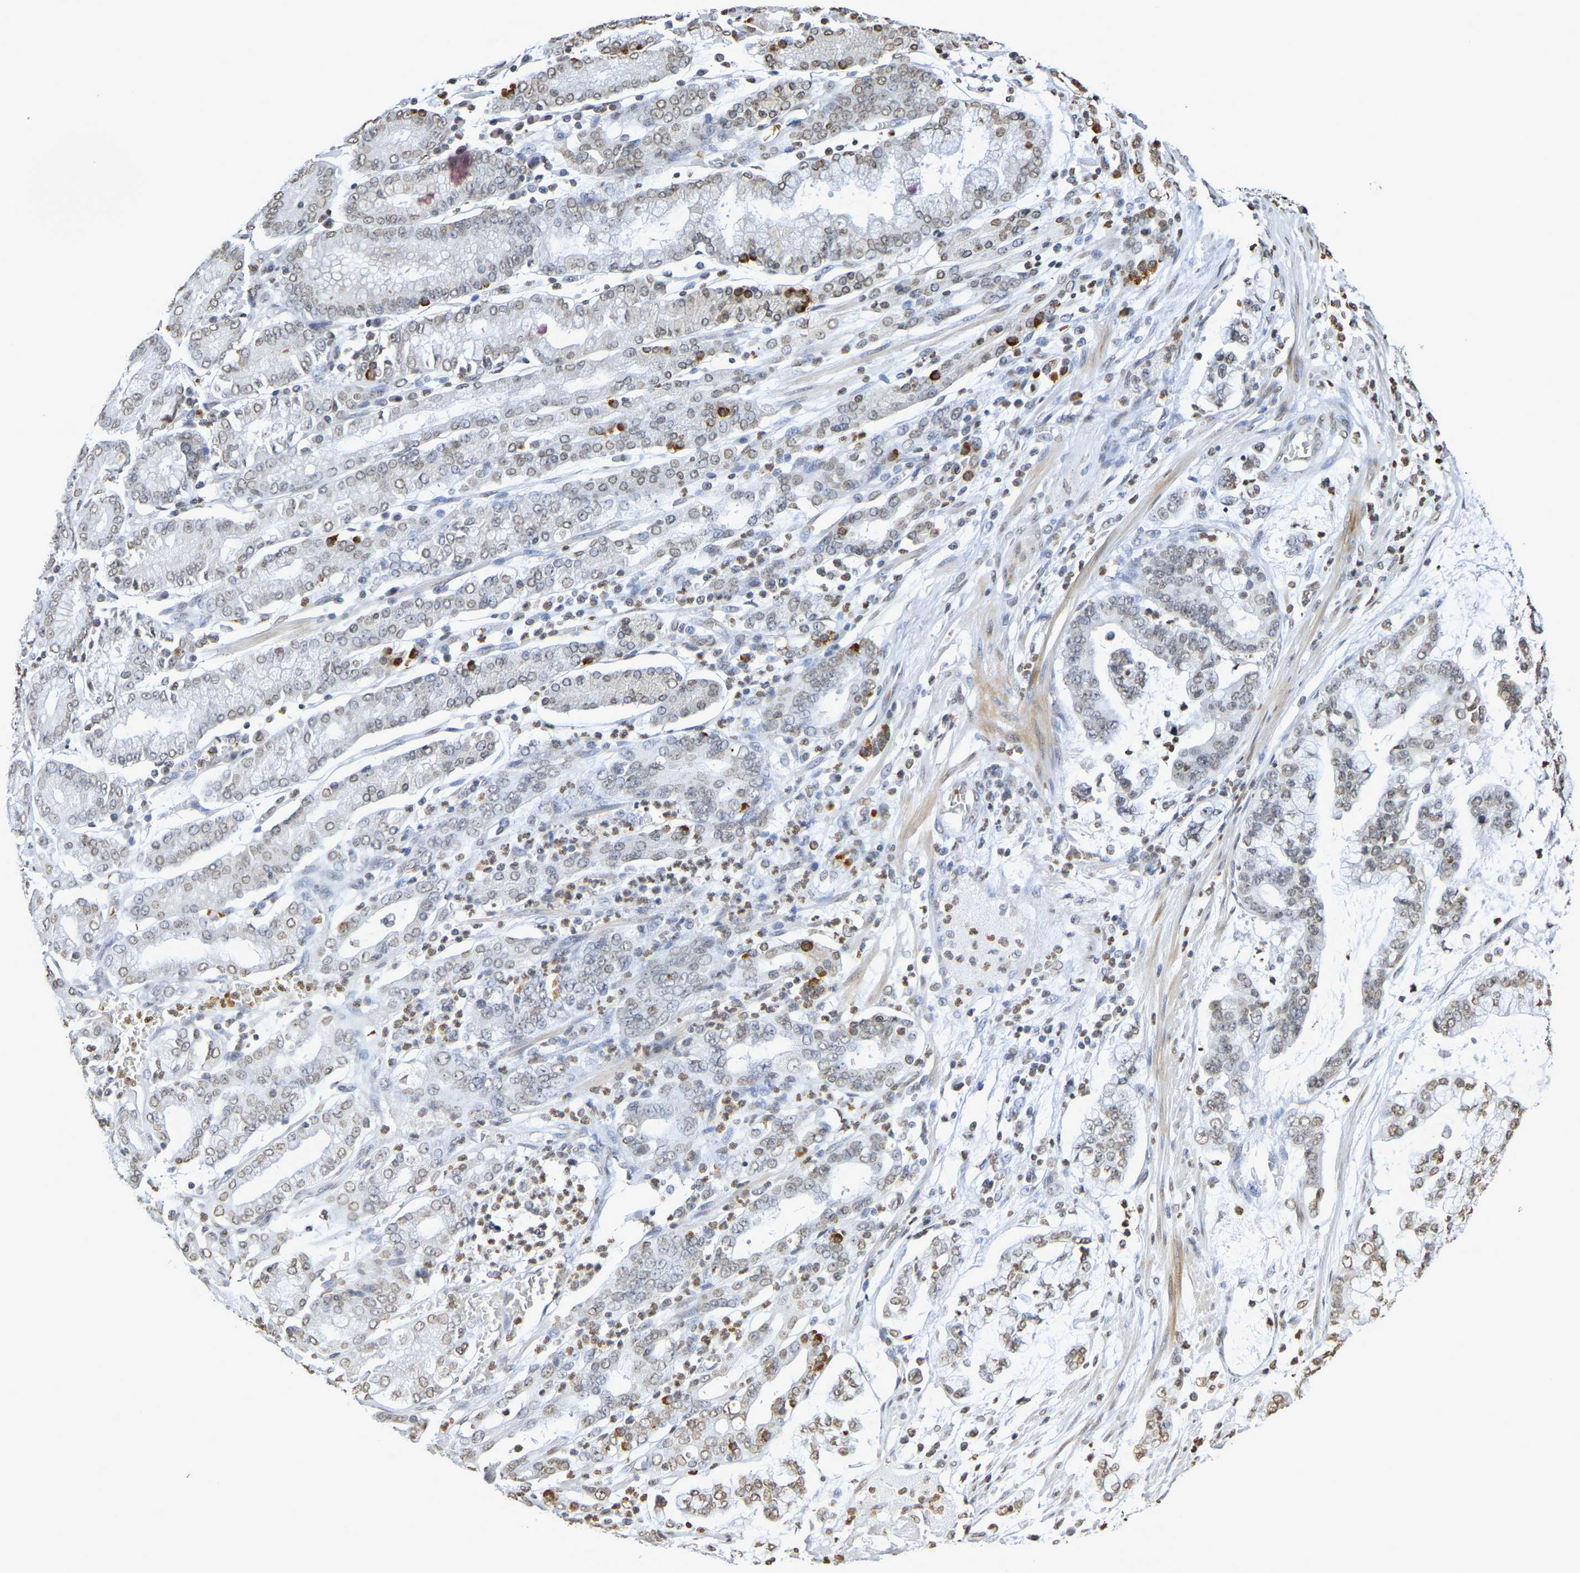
{"staining": {"intensity": "weak", "quantity": "<25%", "location": "nuclear"}, "tissue": "stomach cancer", "cell_type": "Tumor cells", "image_type": "cancer", "snomed": [{"axis": "morphology", "description": "Normal tissue, NOS"}, {"axis": "morphology", "description": "Adenocarcinoma, NOS"}, {"axis": "topography", "description": "Stomach, upper"}, {"axis": "topography", "description": "Stomach"}], "caption": "Protein analysis of stomach cancer reveals no significant positivity in tumor cells. (Stains: DAB (3,3'-diaminobenzidine) immunohistochemistry (IHC) with hematoxylin counter stain, Microscopy: brightfield microscopy at high magnification).", "gene": "ATF4", "patient": {"sex": "male", "age": 76}}